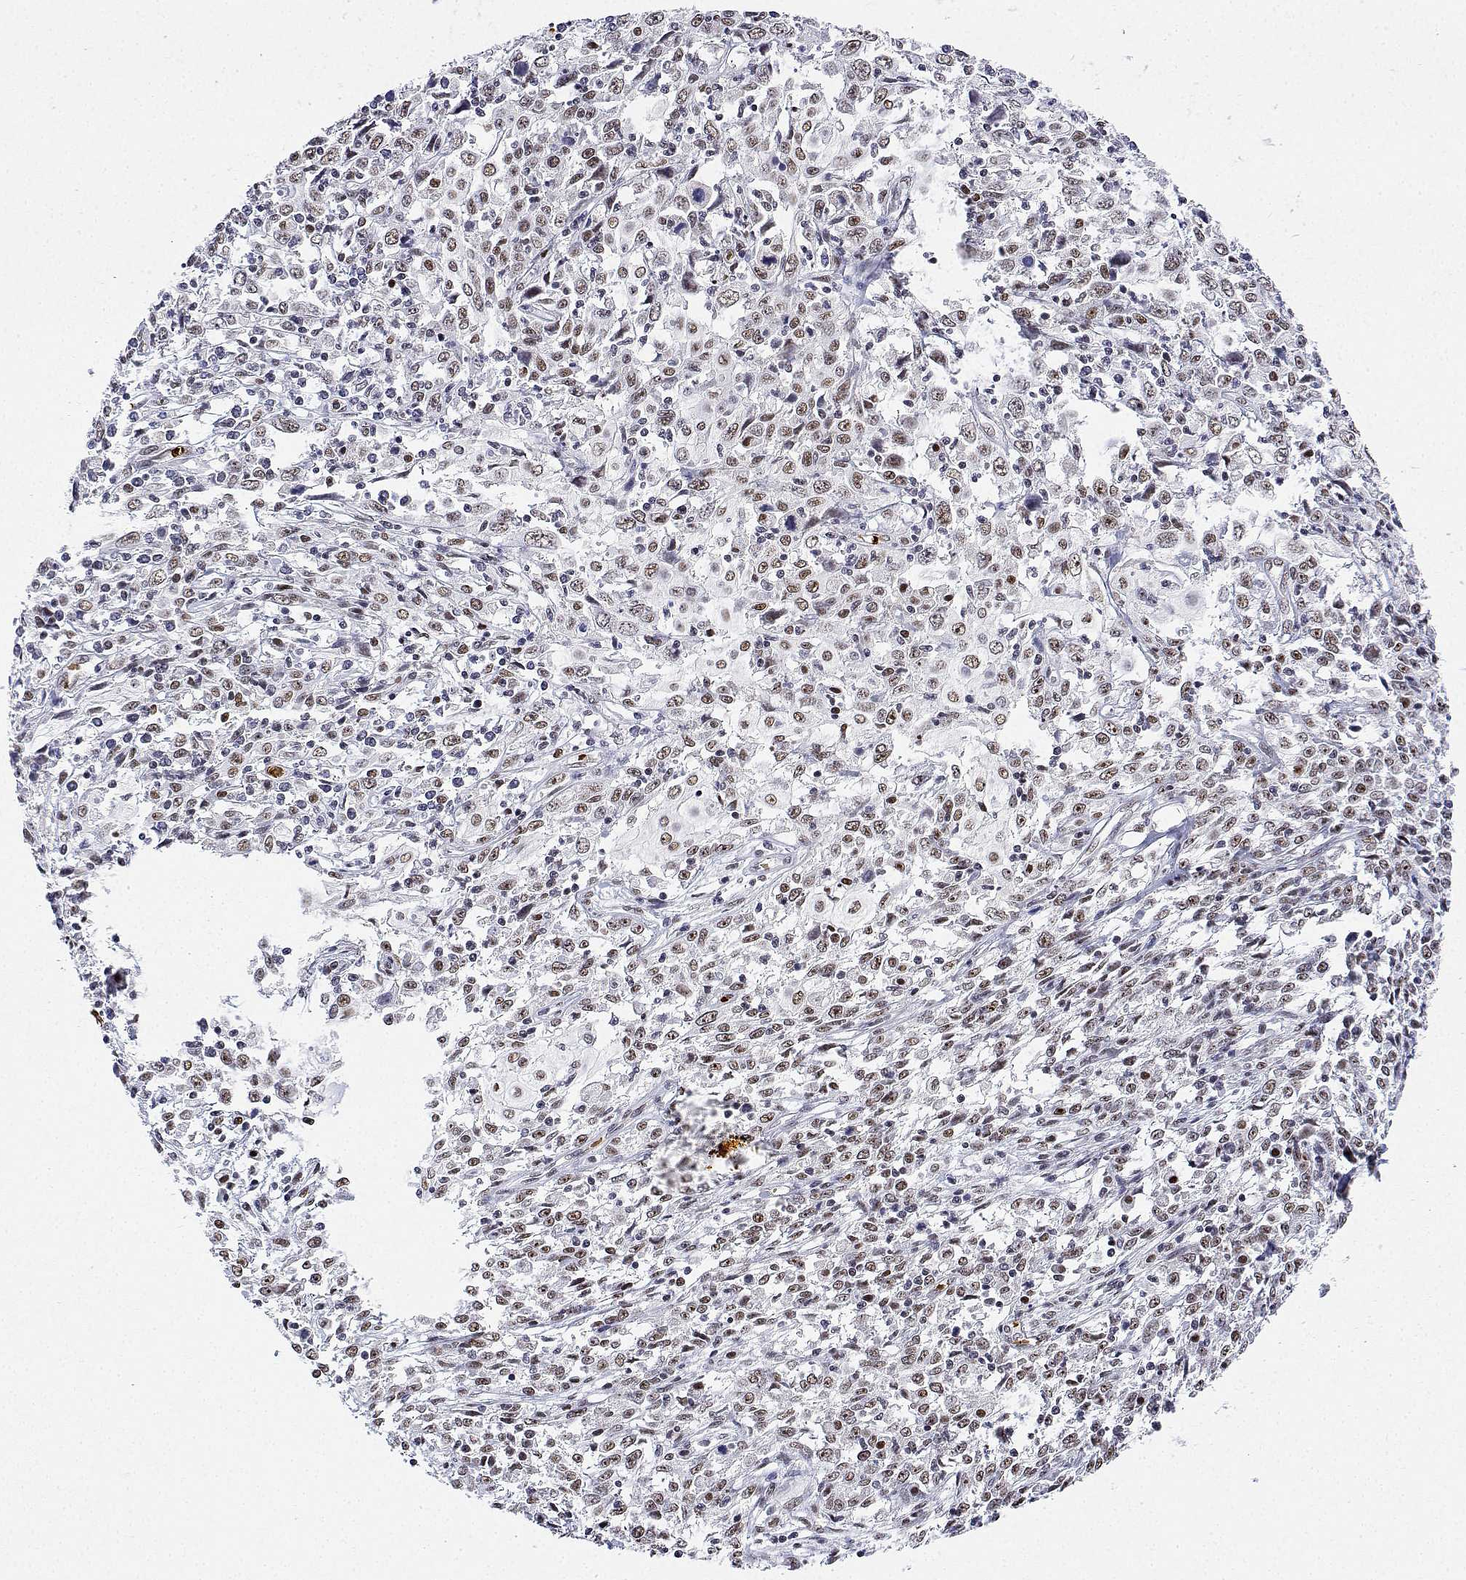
{"staining": {"intensity": "moderate", "quantity": ">75%", "location": "nuclear"}, "tissue": "cervical cancer", "cell_type": "Tumor cells", "image_type": "cancer", "snomed": [{"axis": "morphology", "description": "Adenocarcinoma, NOS"}, {"axis": "topography", "description": "Cervix"}], "caption": "High-magnification brightfield microscopy of cervical cancer stained with DAB (3,3'-diaminobenzidine) (brown) and counterstained with hematoxylin (blue). tumor cells exhibit moderate nuclear positivity is identified in approximately>75% of cells. The staining is performed using DAB brown chromogen to label protein expression. The nuclei are counter-stained blue using hematoxylin.", "gene": "ADAR", "patient": {"sex": "female", "age": 40}}